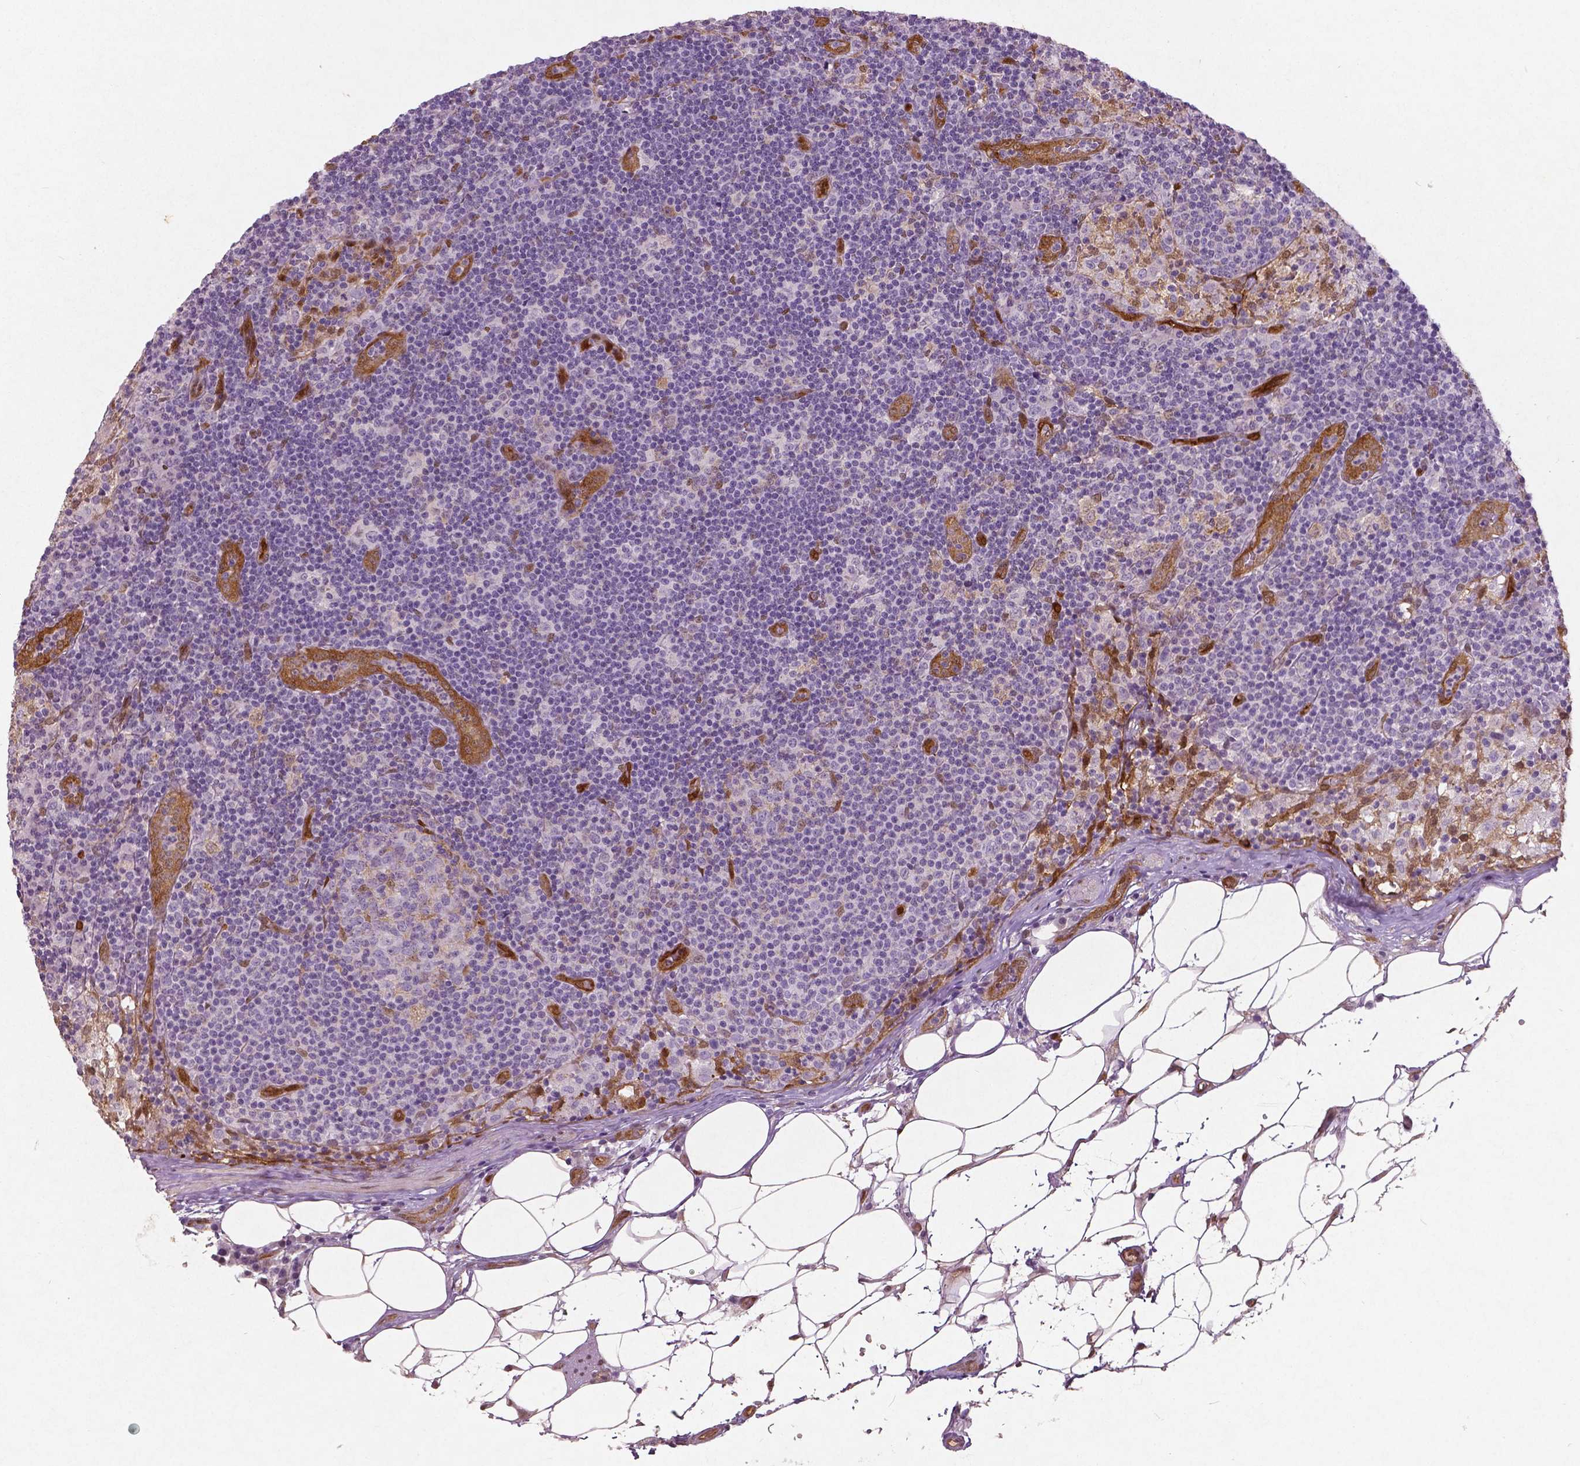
{"staining": {"intensity": "moderate", "quantity": "<25%", "location": "nuclear"}, "tissue": "lymph node", "cell_type": "Germinal center cells", "image_type": "normal", "snomed": [{"axis": "morphology", "description": "Normal tissue, NOS"}, {"axis": "topography", "description": "Lymph node"}], "caption": "Immunohistochemical staining of unremarkable lymph node demonstrates low levels of moderate nuclear staining in approximately <25% of germinal center cells.", "gene": "WWTR1", "patient": {"sex": "male", "age": 62}}